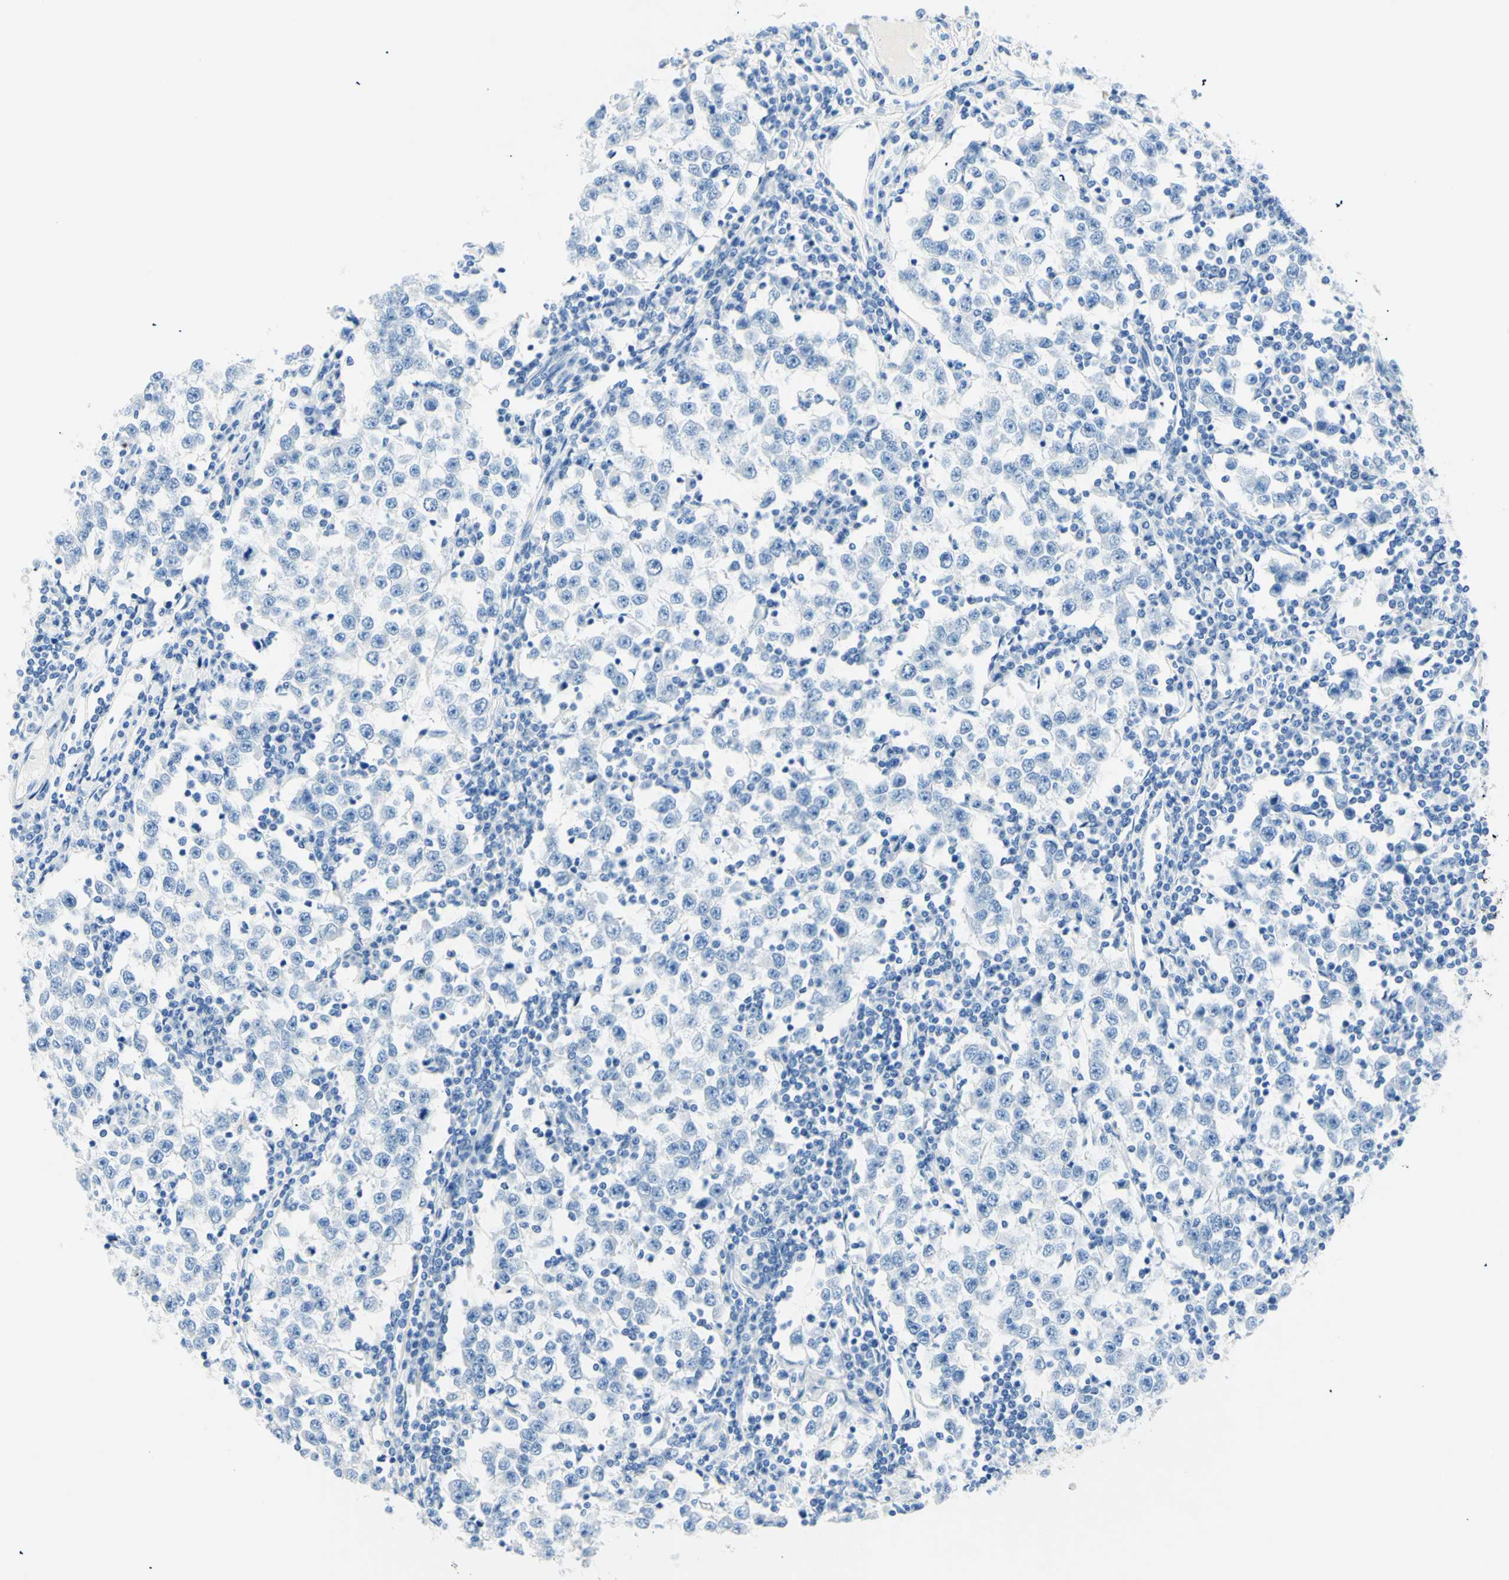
{"staining": {"intensity": "negative", "quantity": "none", "location": "none"}, "tissue": "testis cancer", "cell_type": "Tumor cells", "image_type": "cancer", "snomed": [{"axis": "morphology", "description": "Seminoma, NOS"}, {"axis": "topography", "description": "Testis"}], "caption": "Tumor cells show no significant expression in testis seminoma.", "gene": "MYH2", "patient": {"sex": "male", "age": 65}}